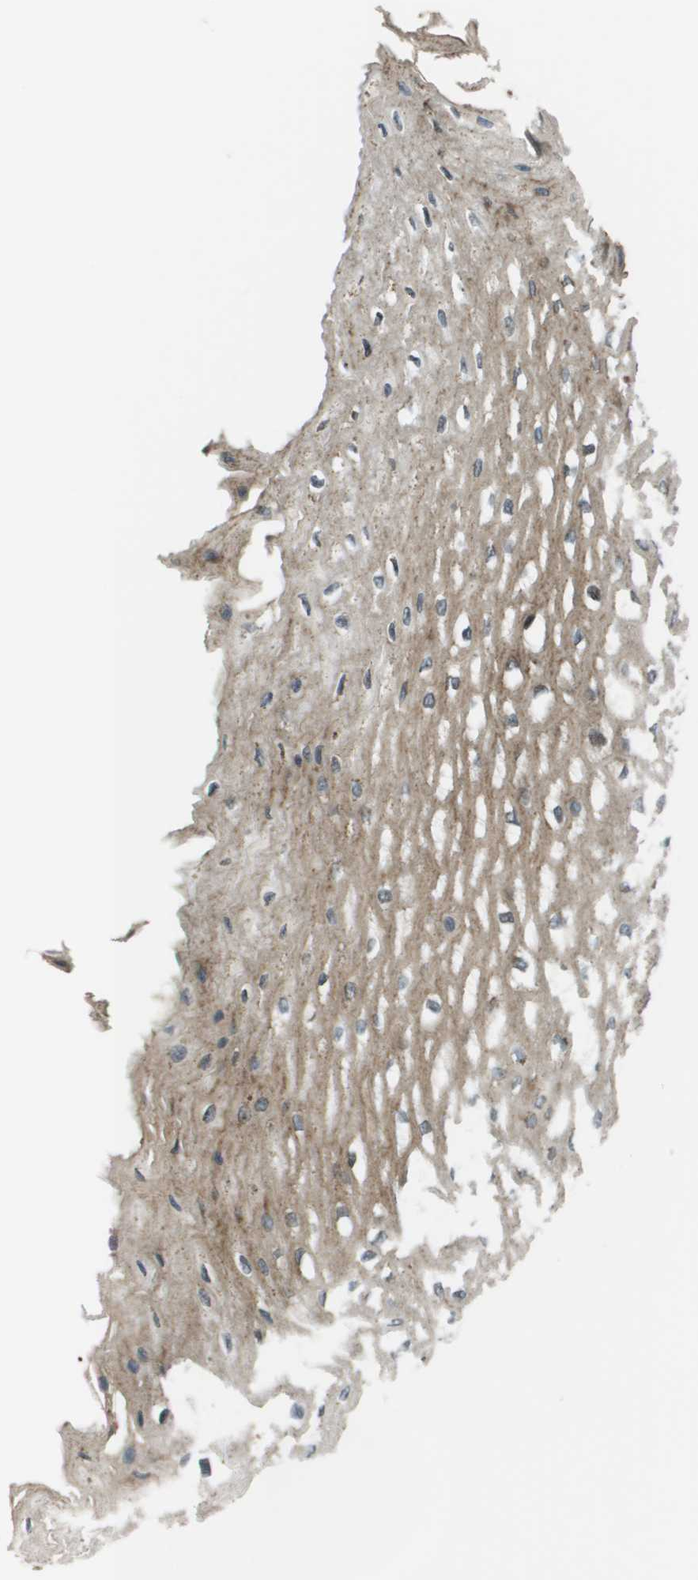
{"staining": {"intensity": "moderate", "quantity": "25%-75%", "location": "cytoplasmic/membranous"}, "tissue": "esophagus", "cell_type": "Squamous epithelial cells", "image_type": "normal", "snomed": [{"axis": "morphology", "description": "Normal tissue, NOS"}, {"axis": "topography", "description": "Esophagus"}], "caption": "Immunohistochemical staining of unremarkable esophagus demonstrates moderate cytoplasmic/membranous protein positivity in approximately 25%-75% of squamous epithelial cells. The staining was performed using DAB (3,3'-diaminobenzidine) to visualize the protein expression in brown, while the nuclei were stained in blue with hematoxylin (Magnification: 20x).", "gene": "PLPBP", "patient": {"sex": "male", "age": 54}}